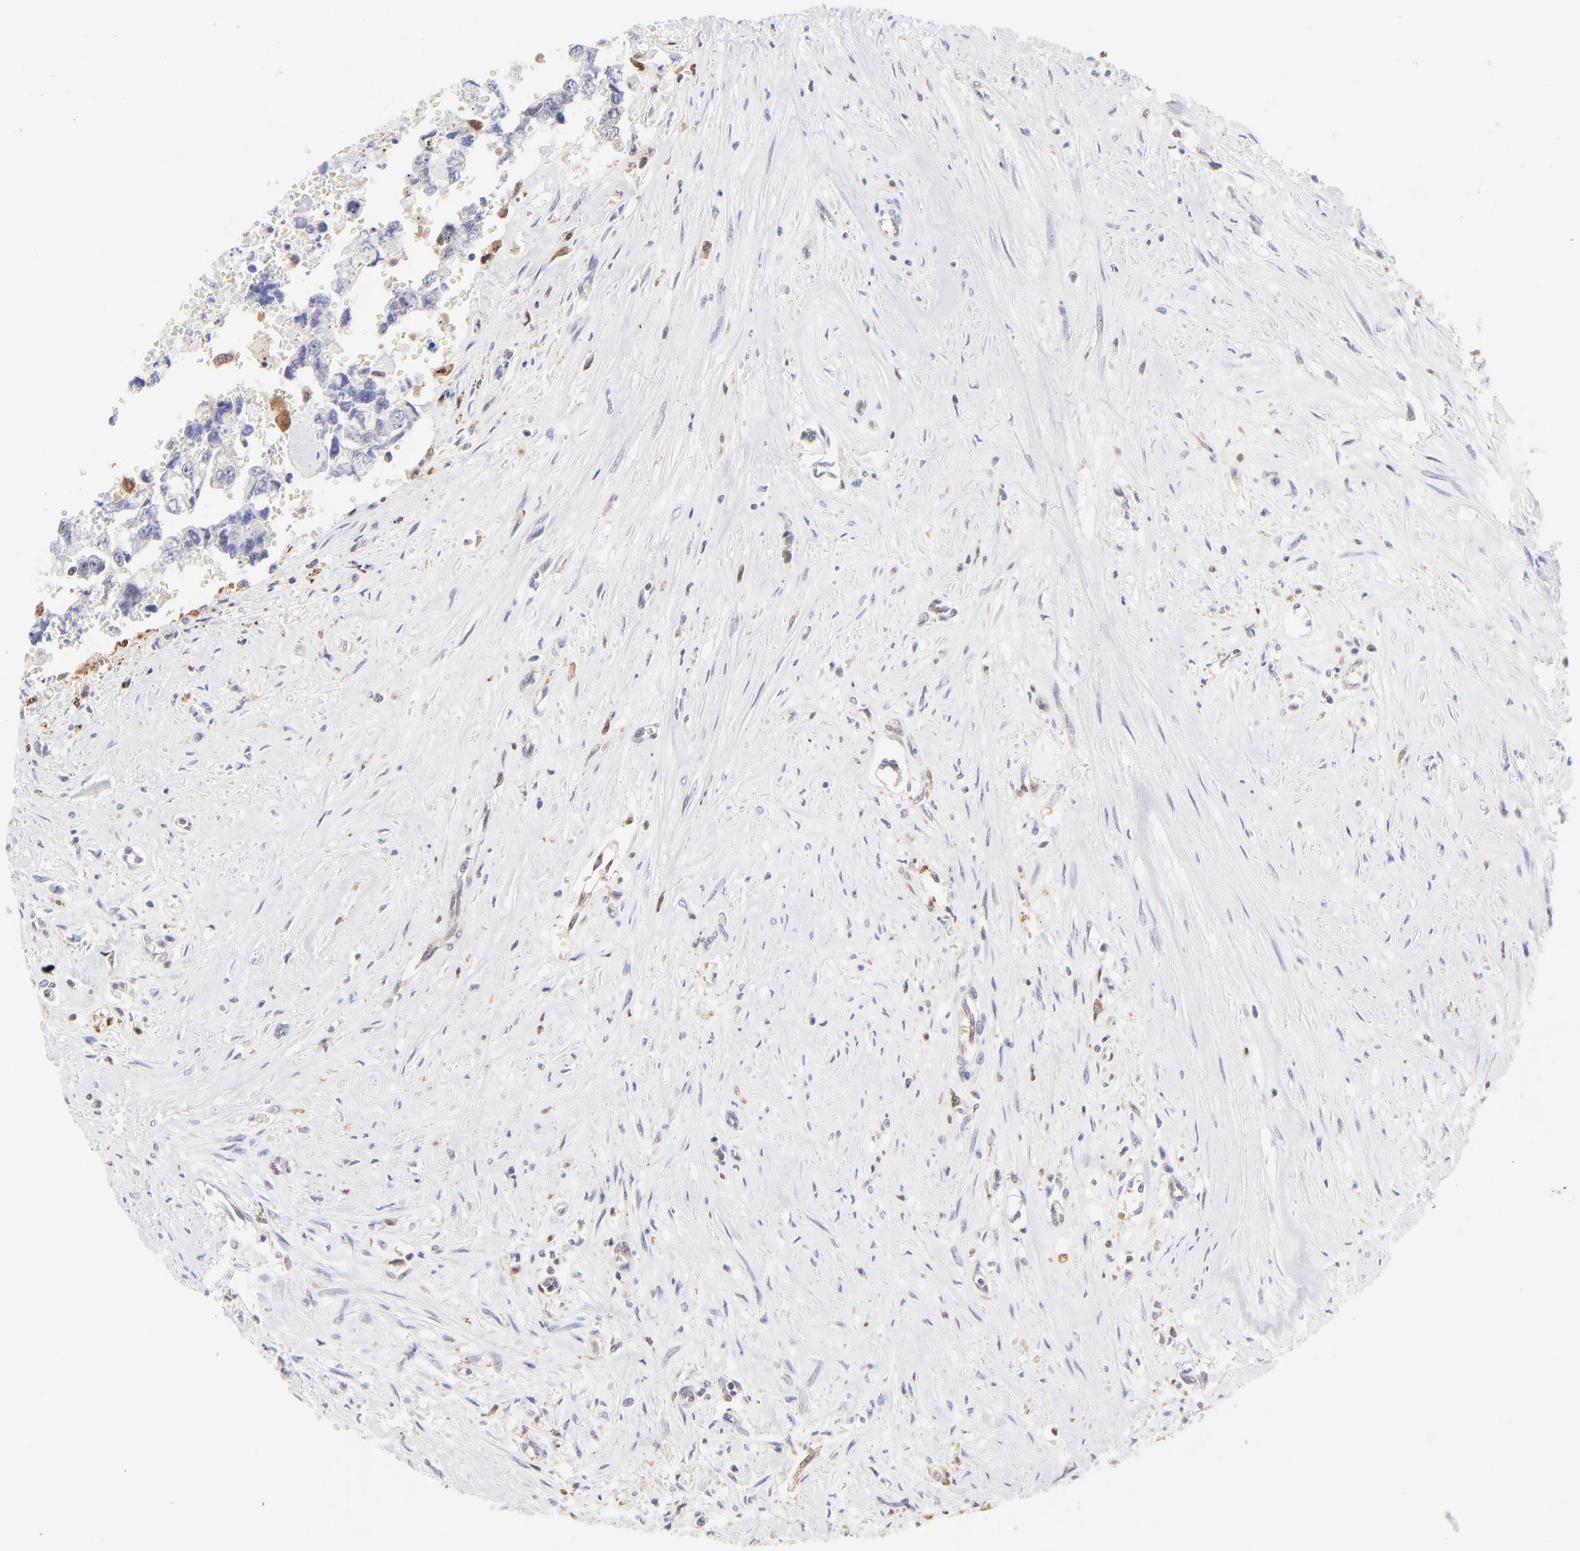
{"staining": {"intensity": "negative", "quantity": "none", "location": "none"}, "tissue": "testis cancer", "cell_type": "Tumor cells", "image_type": "cancer", "snomed": [{"axis": "morphology", "description": "Carcinoma, Embryonal, NOS"}, {"axis": "topography", "description": "Testis"}], "caption": "Tumor cells show no significant protein expression in testis embryonal carcinoma.", "gene": "HYAL1", "patient": {"sex": "male", "age": 31}}